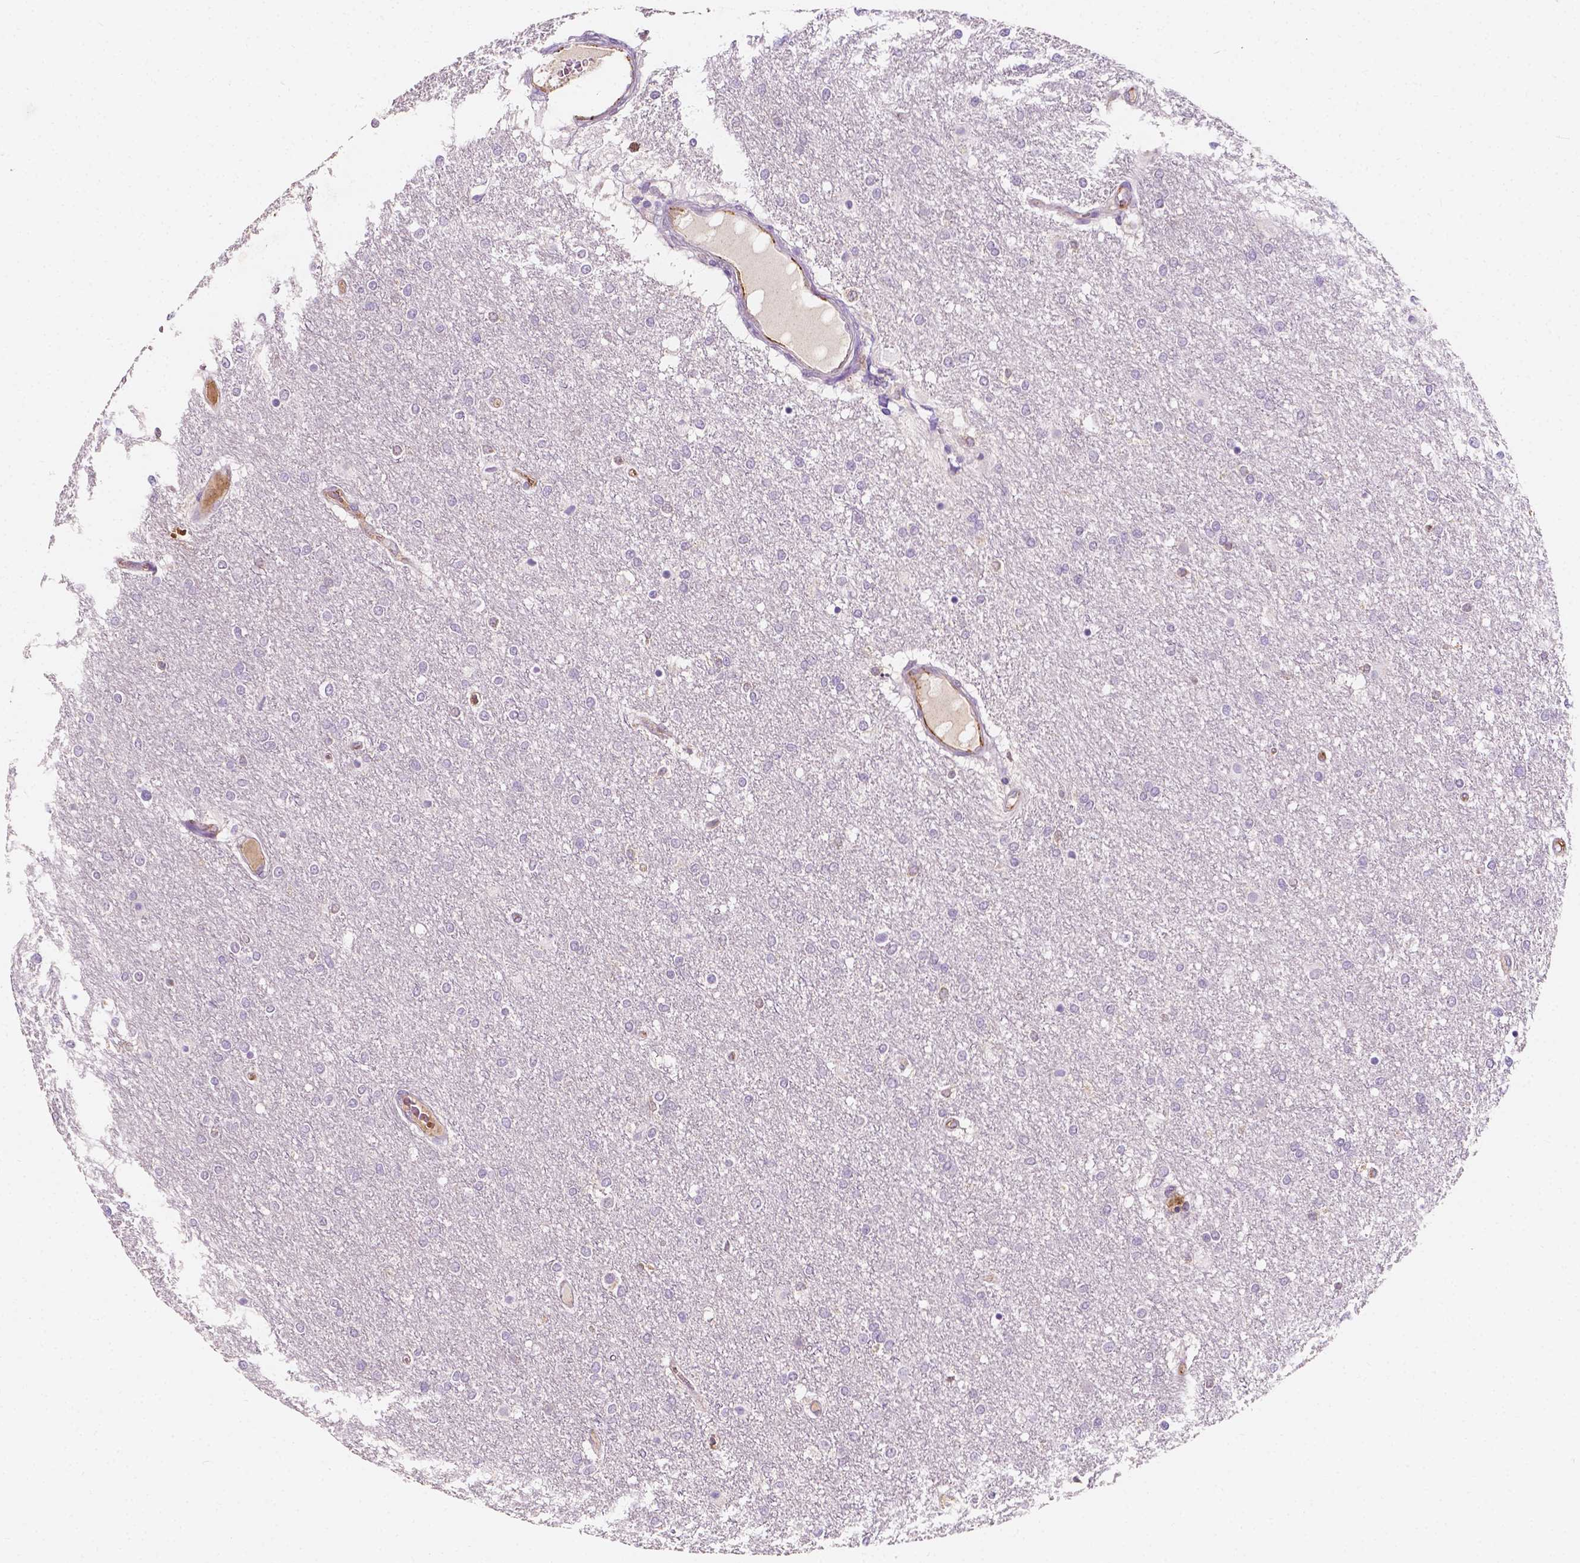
{"staining": {"intensity": "negative", "quantity": "none", "location": "none"}, "tissue": "glioma", "cell_type": "Tumor cells", "image_type": "cancer", "snomed": [{"axis": "morphology", "description": "Glioma, malignant, High grade"}, {"axis": "topography", "description": "Brain"}], "caption": "An immunohistochemistry (IHC) image of glioma is shown. There is no staining in tumor cells of glioma. (Brightfield microscopy of DAB (3,3'-diaminobenzidine) immunohistochemistry at high magnification).", "gene": "SLC22A4", "patient": {"sex": "female", "age": 61}}